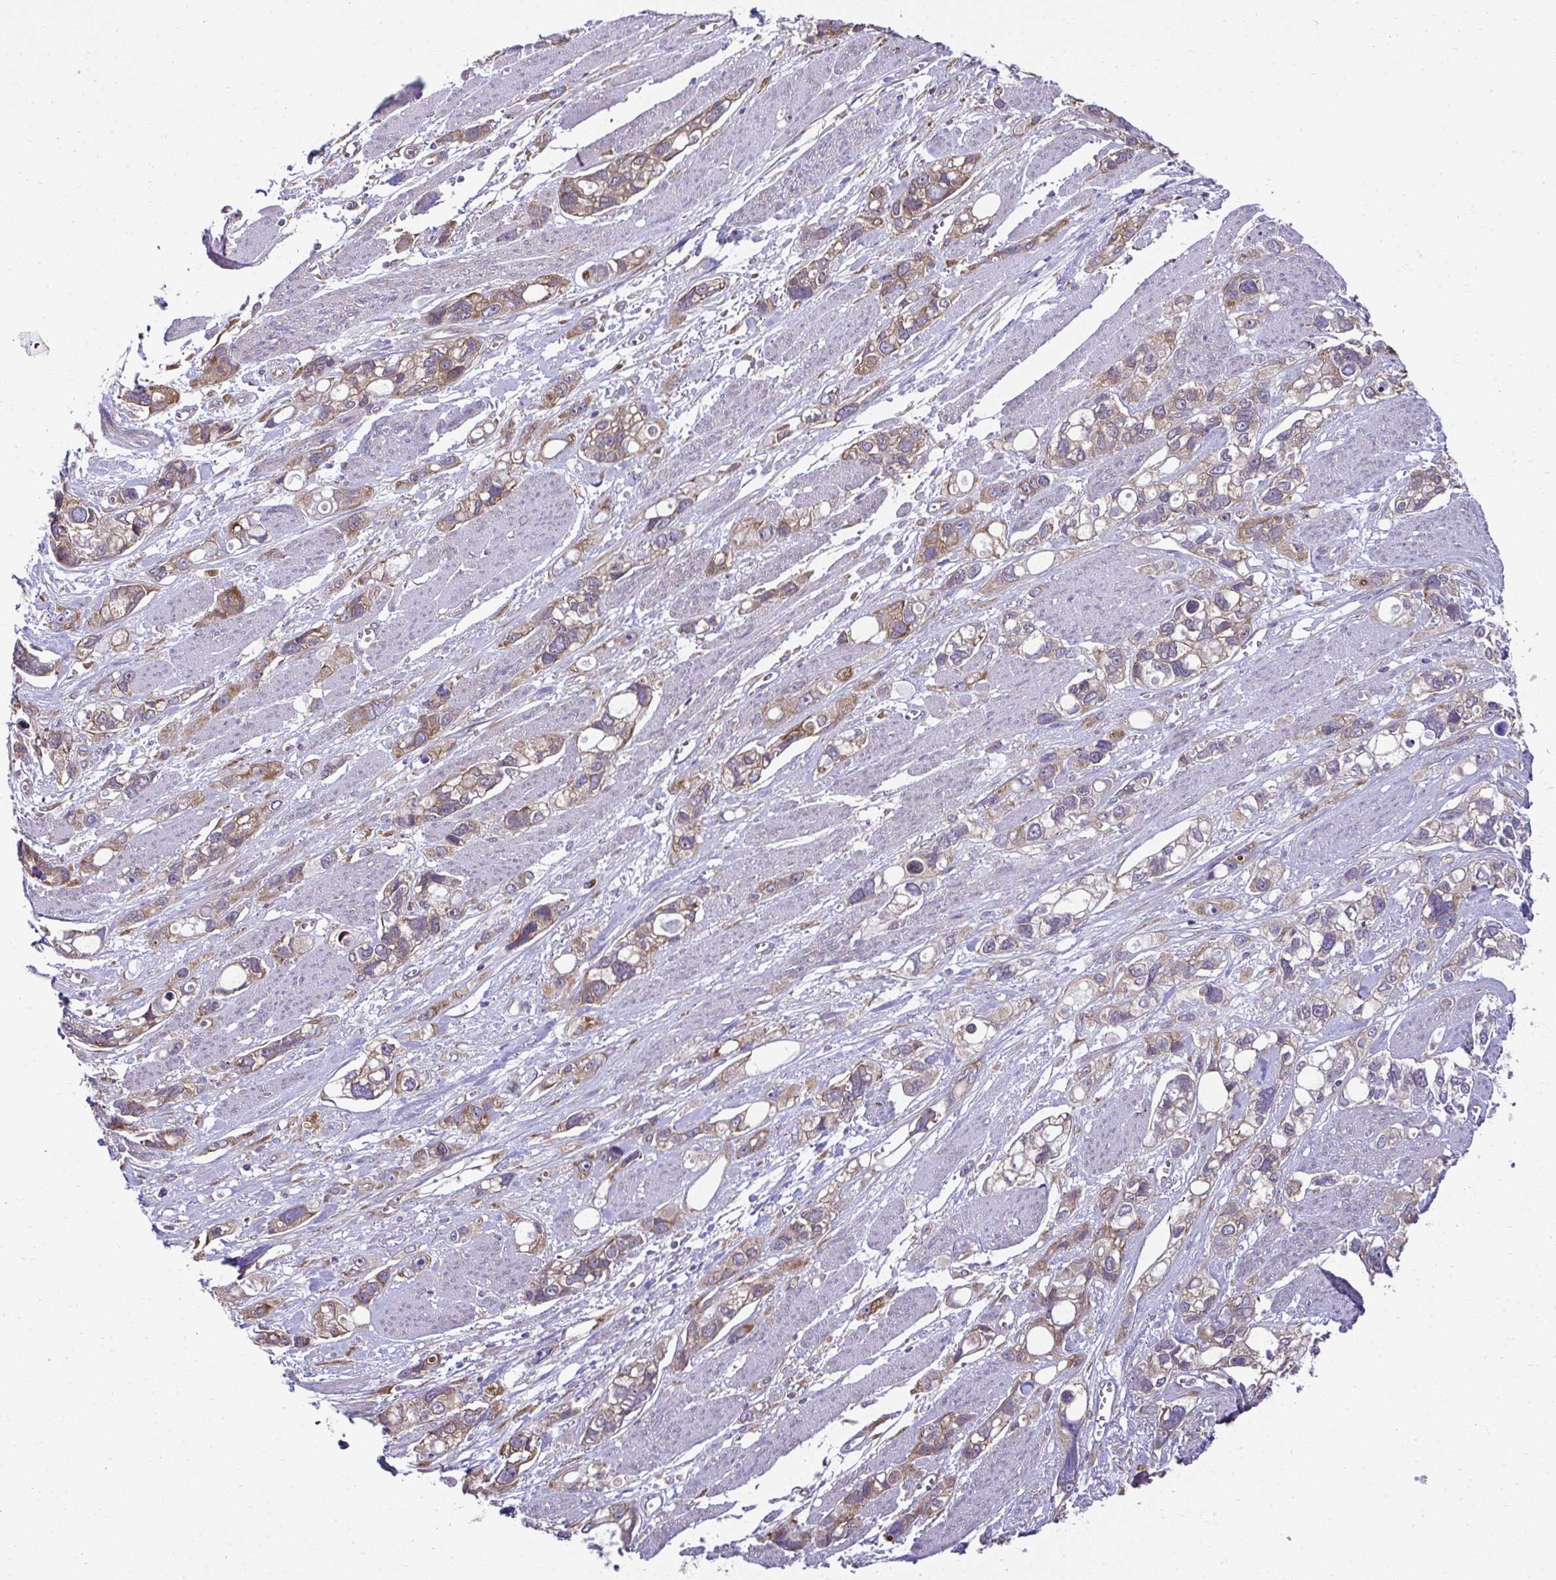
{"staining": {"intensity": "moderate", "quantity": ">75%", "location": "cytoplasmic/membranous"}, "tissue": "stomach cancer", "cell_type": "Tumor cells", "image_type": "cancer", "snomed": [{"axis": "morphology", "description": "Adenocarcinoma, NOS"}, {"axis": "topography", "description": "Stomach, upper"}], "caption": "Protein analysis of stomach cancer (adenocarcinoma) tissue reveals moderate cytoplasmic/membranous staining in about >75% of tumor cells.", "gene": "RPS7", "patient": {"sex": "female", "age": 81}}